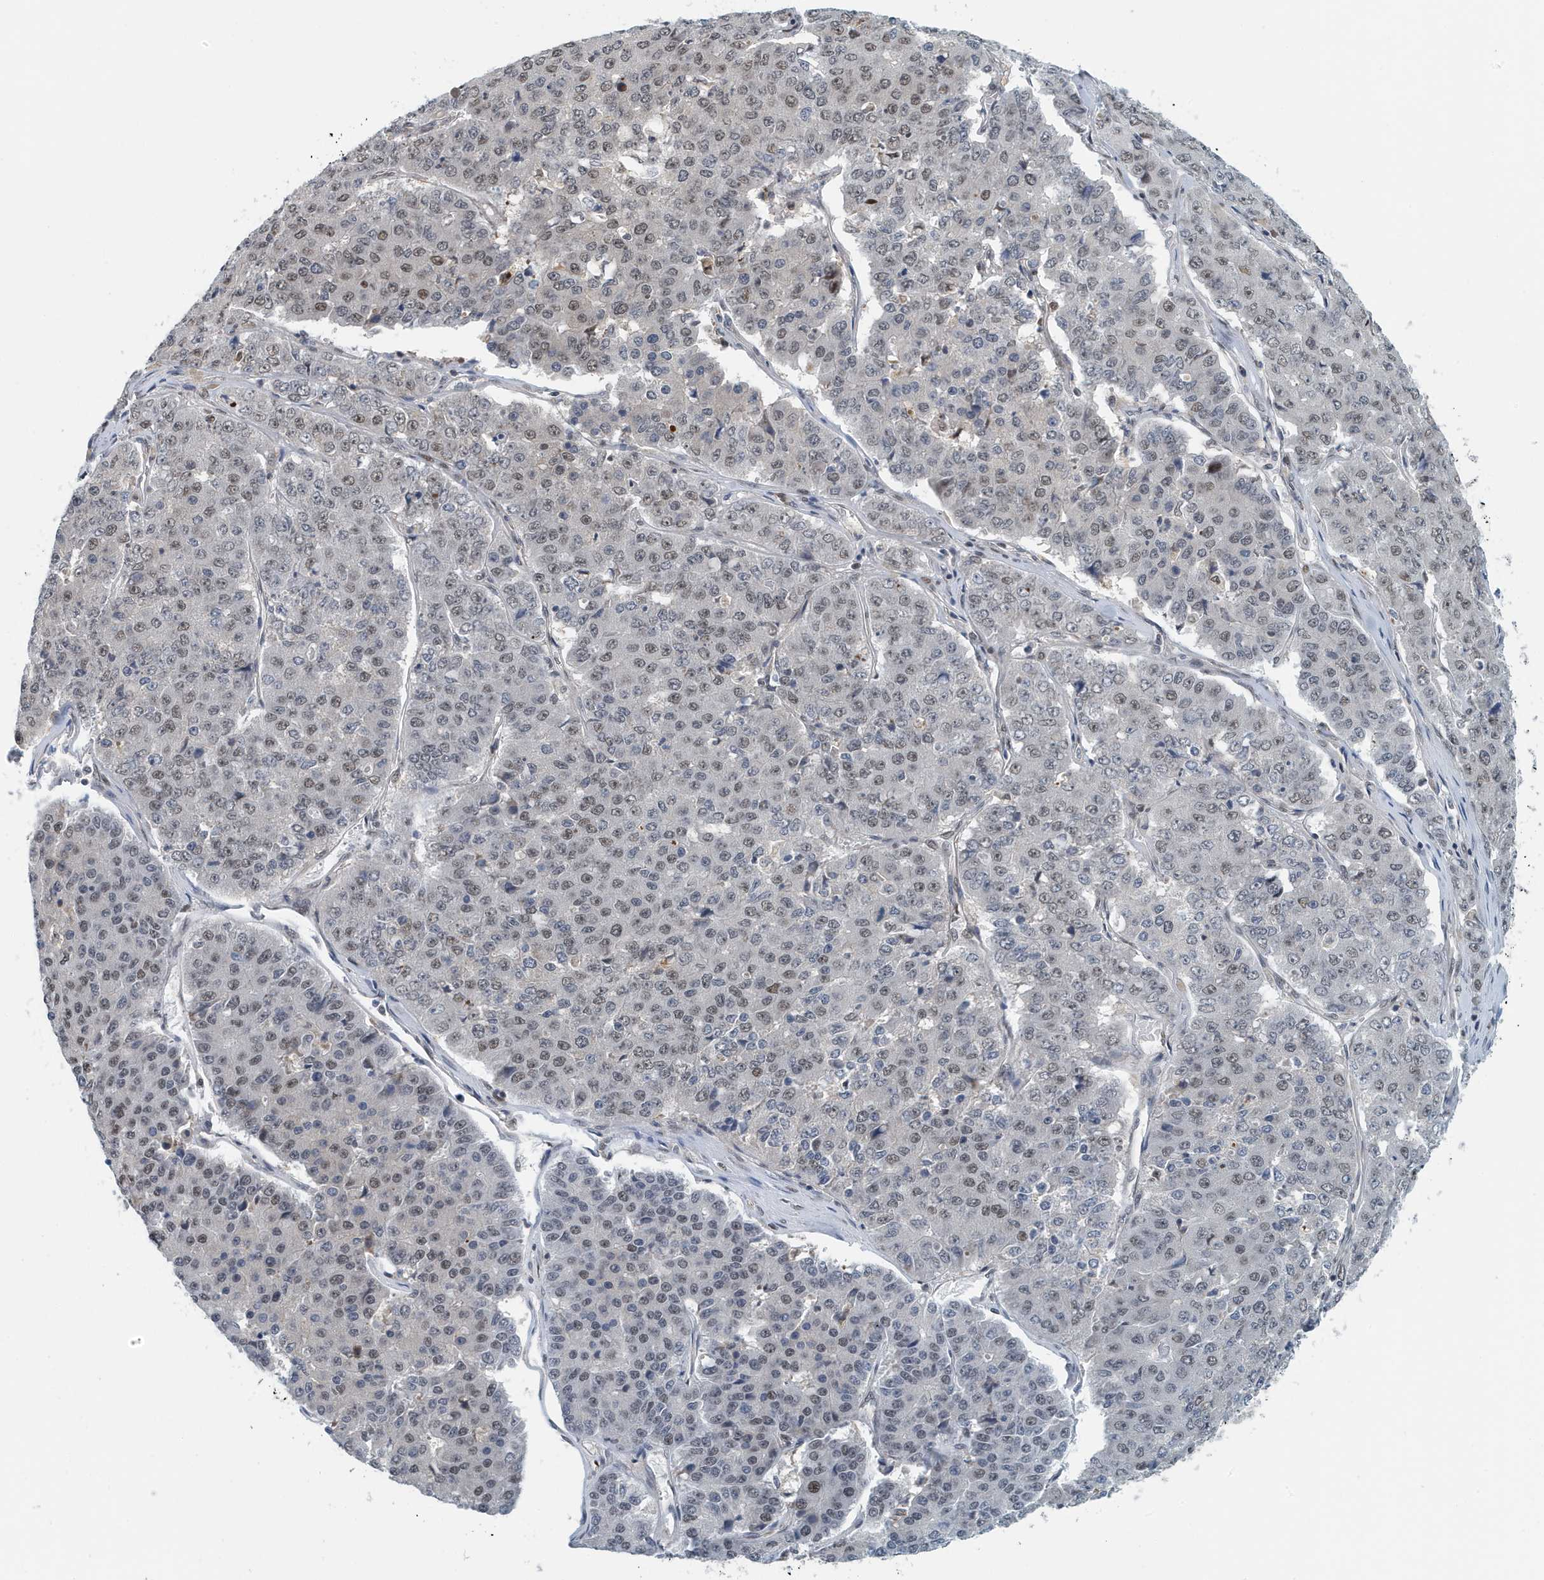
{"staining": {"intensity": "weak", "quantity": "25%-75%", "location": "nuclear"}, "tissue": "pancreatic cancer", "cell_type": "Tumor cells", "image_type": "cancer", "snomed": [{"axis": "morphology", "description": "Adenocarcinoma, NOS"}, {"axis": "topography", "description": "Pancreas"}], "caption": "Protein staining of pancreatic adenocarcinoma tissue displays weak nuclear staining in approximately 25%-75% of tumor cells.", "gene": "KIF15", "patient": {"sex": "male", "age": 50}}